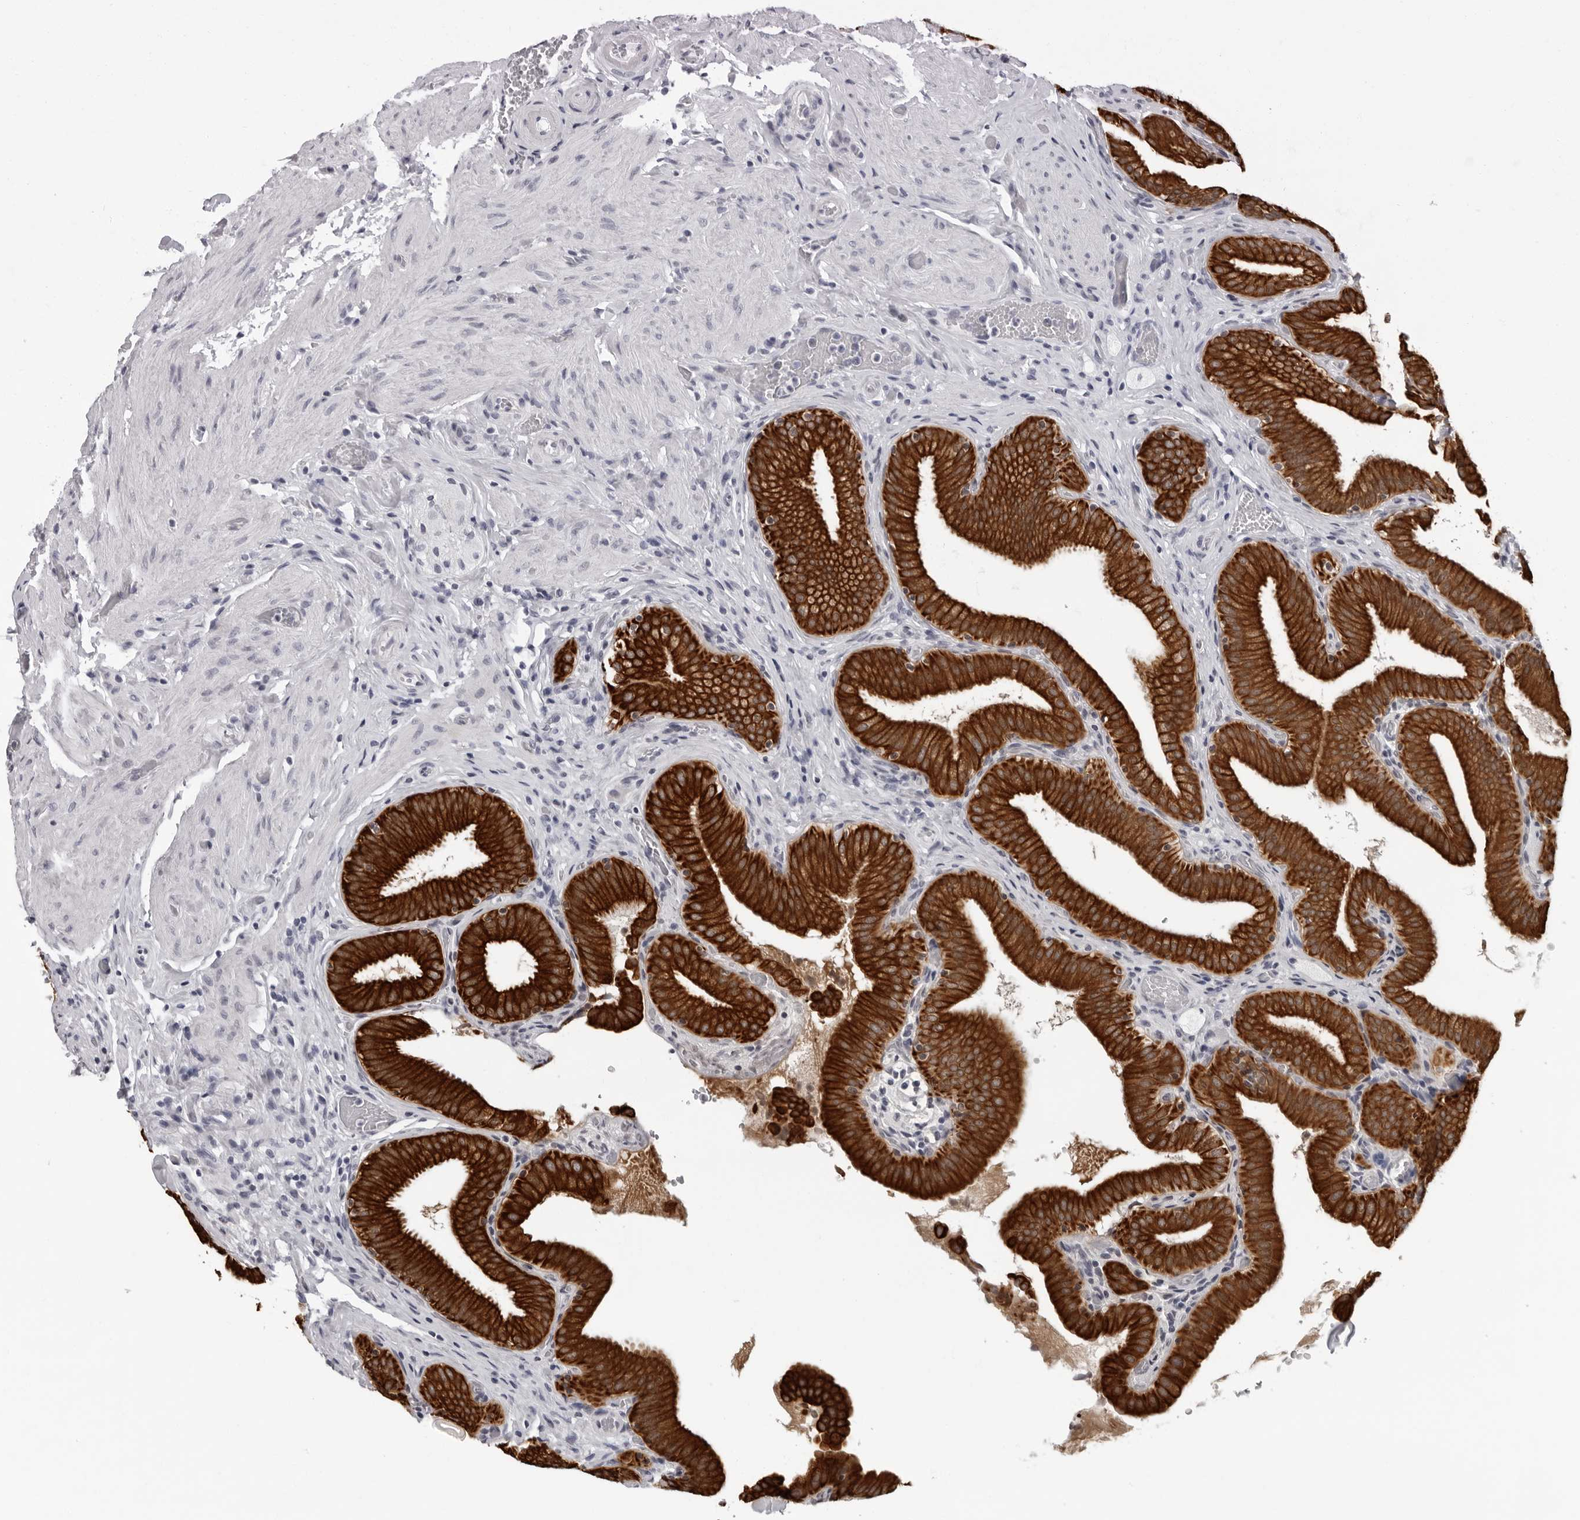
{"staining": {"intensity": "strong", "quantity": ">75%", "location": "cytoplasmic/membranous"}, "tissue": "gallbladder", "cell_type": "Glandular cells", "image_type": "normal", "snomed": [{"axis": "morphology", "description": "Normal tissue, NOS"}, {"axis": "topography", "description": "Gallbladder"}], "caption": "Strong cytoplasmic/membranous expression for a protein is seen in approximately >75% of glandular cells of benign gallbladder using immunohistochemistry.", "gene": "CCDC28B", "patient": {"sex": "male", "age": 54}}